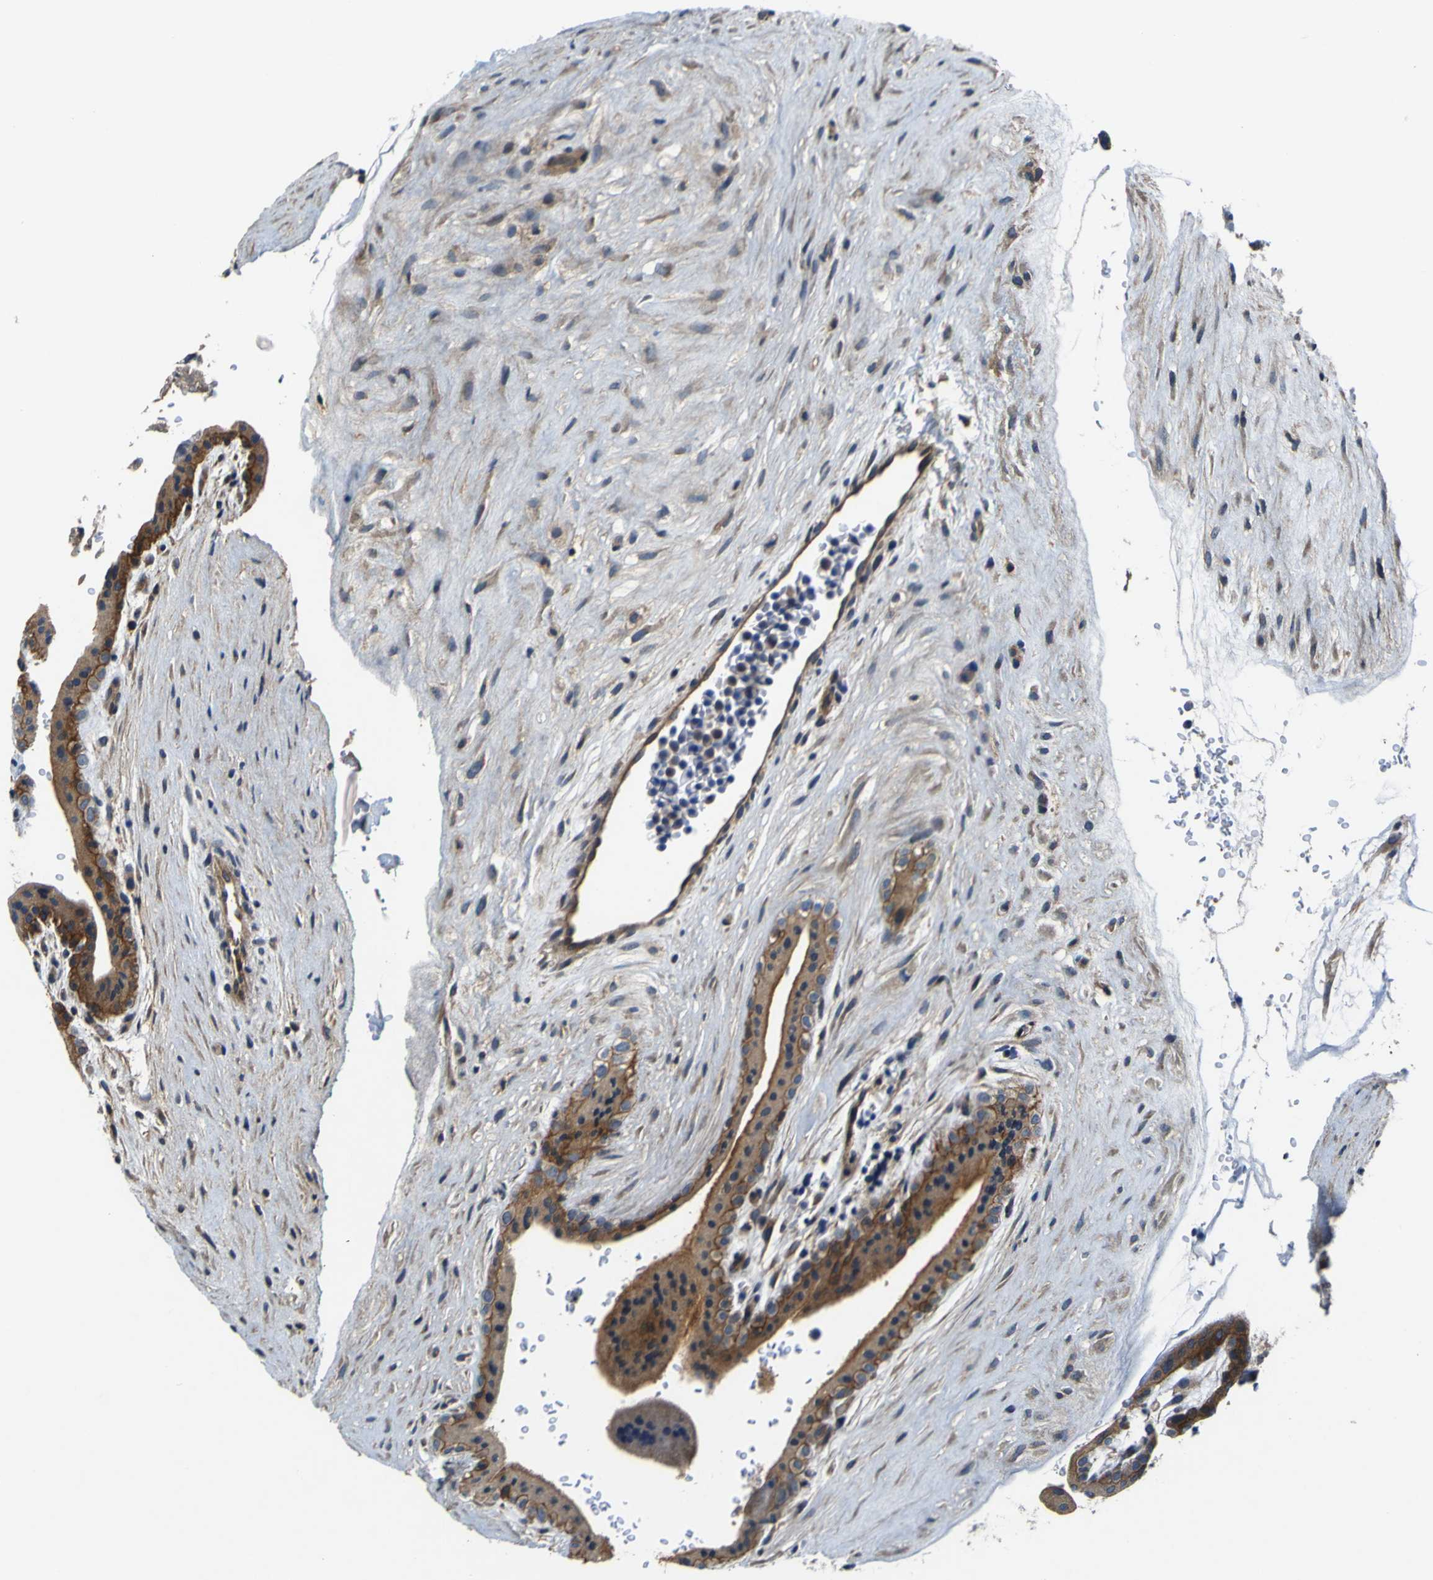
{"staining": {"intensity": "moderate", "quantity": ">75%", "location": "cytoplasmic/membranous"}, "tissue": "placenta", "cell_type": "Decidual cells", "image_type": "normal", "snomed": [{"axis": "morphology", "description": "Normal tissue, NOS"}, {"axis": "topography", "description": "Placenta"}], "caption": "Human placenta stained for a protein (brown) reveals moderate cytoplasmic/membranous positive staining in about >75% of decidual cells.", "gene": "EPHB4", "patient": {"sex": "female", "age": 35}}